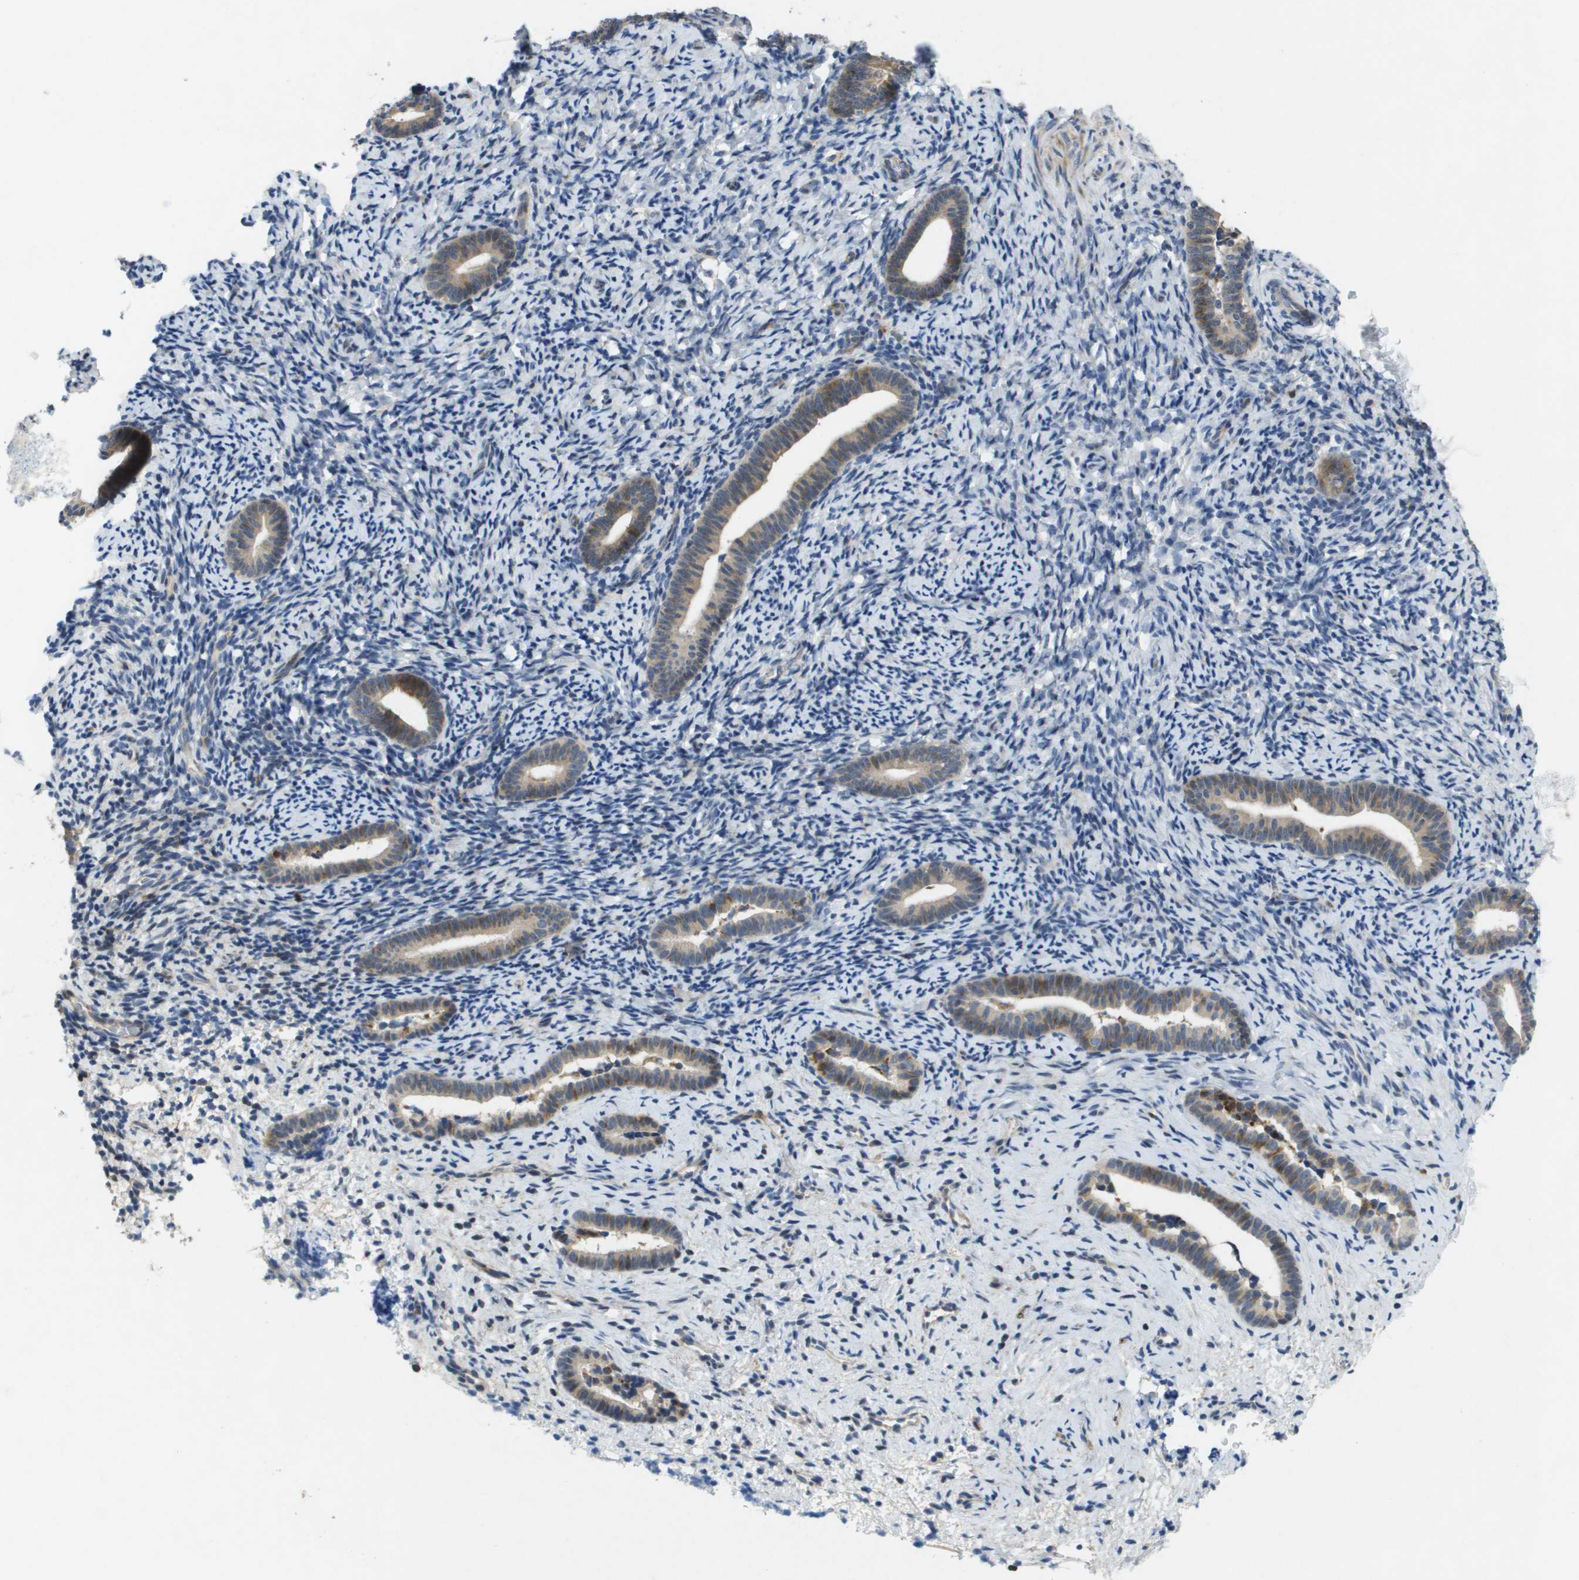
{"staining": {"intensity": "negative", "quantity": "none", "location": "none"}, "tissue": "endometrium", "cell_type": "Cells in endometrial stroma", "image_type": "normal", "snomed": [{"axis": "morphology", "description": "Normal tissue, NOS"}, {"axis": "topography", "description": "Endometrium"}], "caption": "DAB immunohistochemical staining of unremarkable endometrium demonstrates no significant expression in cells in endometrial stroma.", "gene": "SCN4B", "patient": {"sex": "female", "age": 51}}